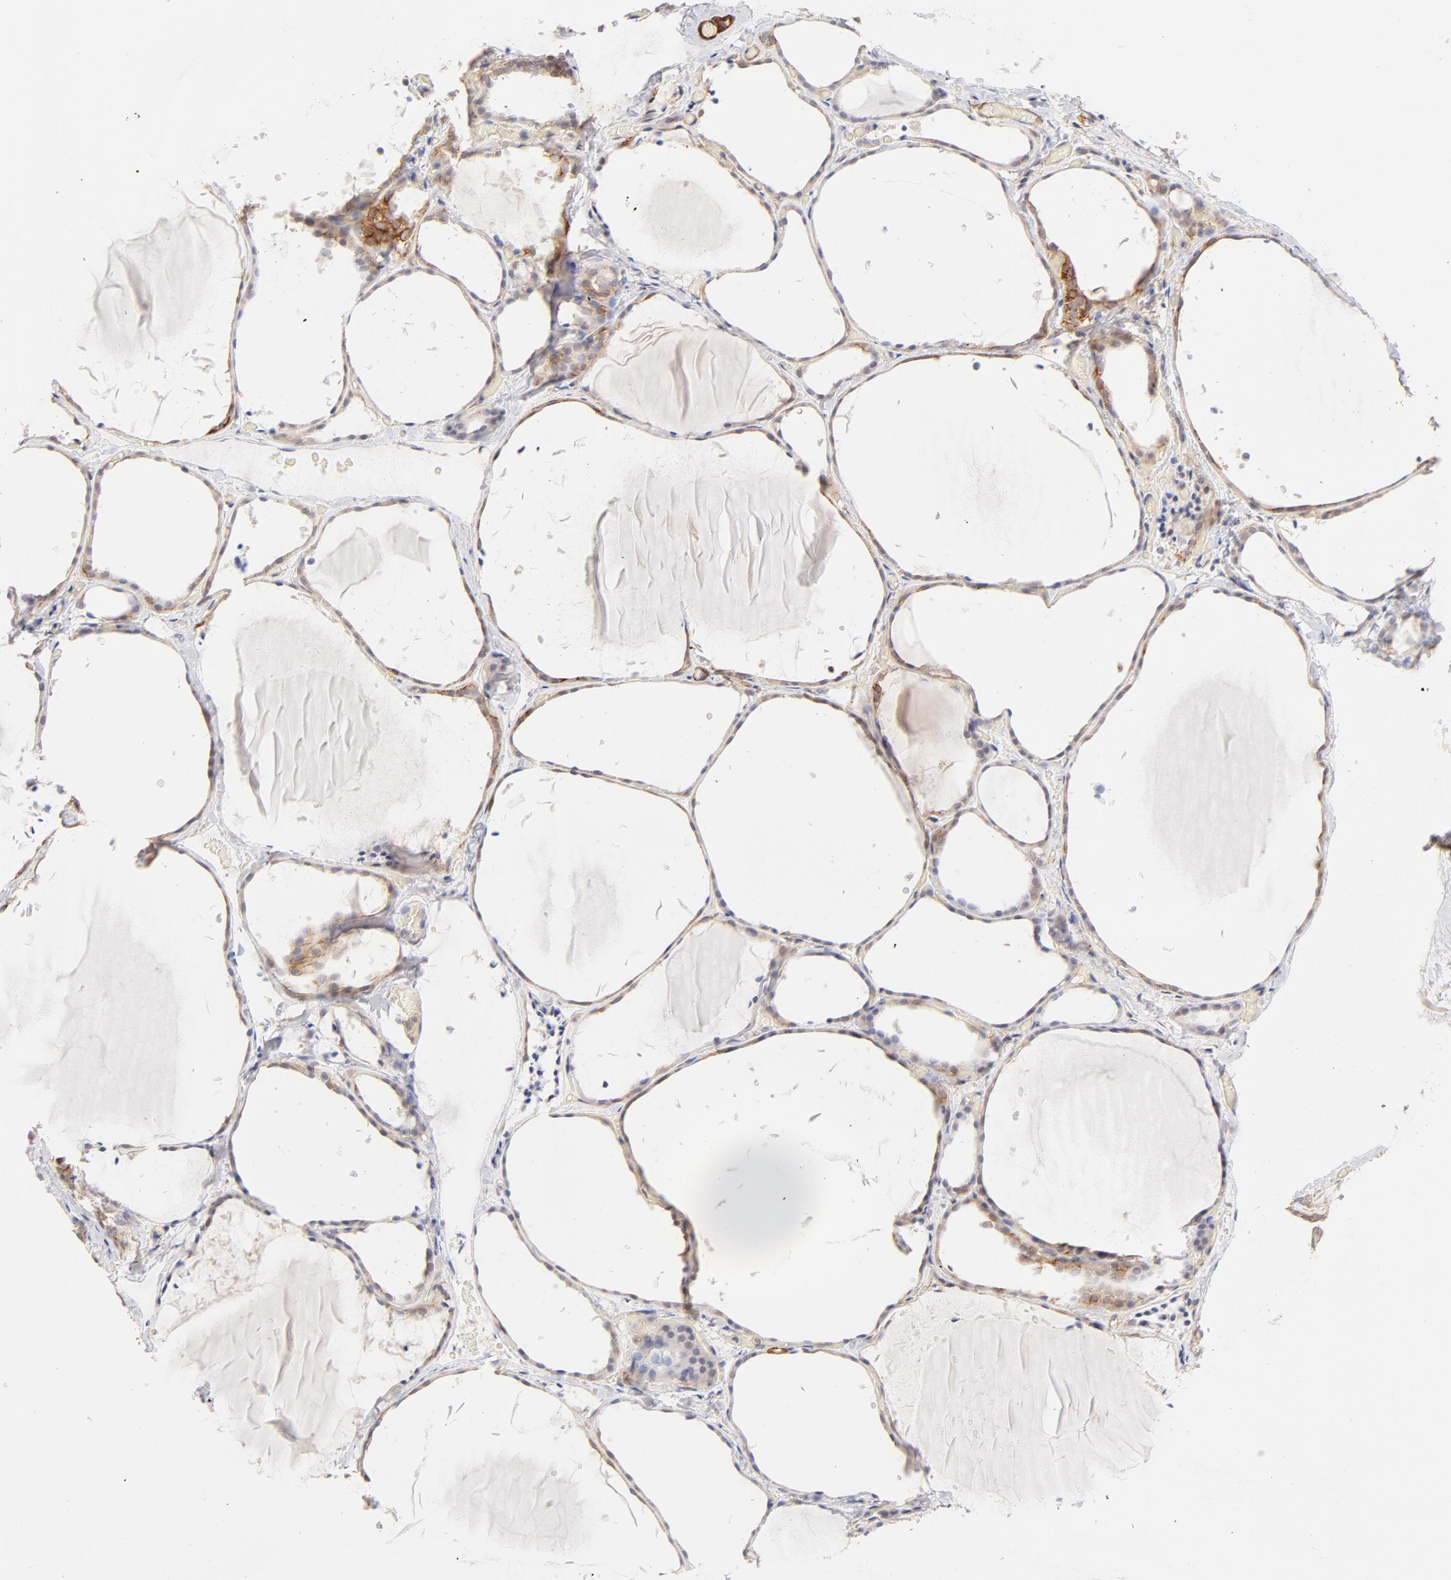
{"staining": {"intensity": "weak", "quantity": ">75%", "location": "cytoplasmic/membranous"}, "tissue": "thyroid gland", "cell_type": "Glandular cells", "image_type": "normal", "snomed": [{"axis": "morphology", "description": "Normal tissue, NOS"}, {"axis": "topography", "description": "Thyroid gland"}], "caption": "Thyroid gland stained with DAB (3,3'-diaminobenzidine) immunohistochemistry shows low levels of weak cytoplasmic/membranous positivity in about >75% of glandular cells. Using DAB (brown) and hematoxylin (blue) stains, captured at high magnification using brightfield microscopy.", "gene": "LDLRAP1", "patient": {"sex": "female", "age": 22}}